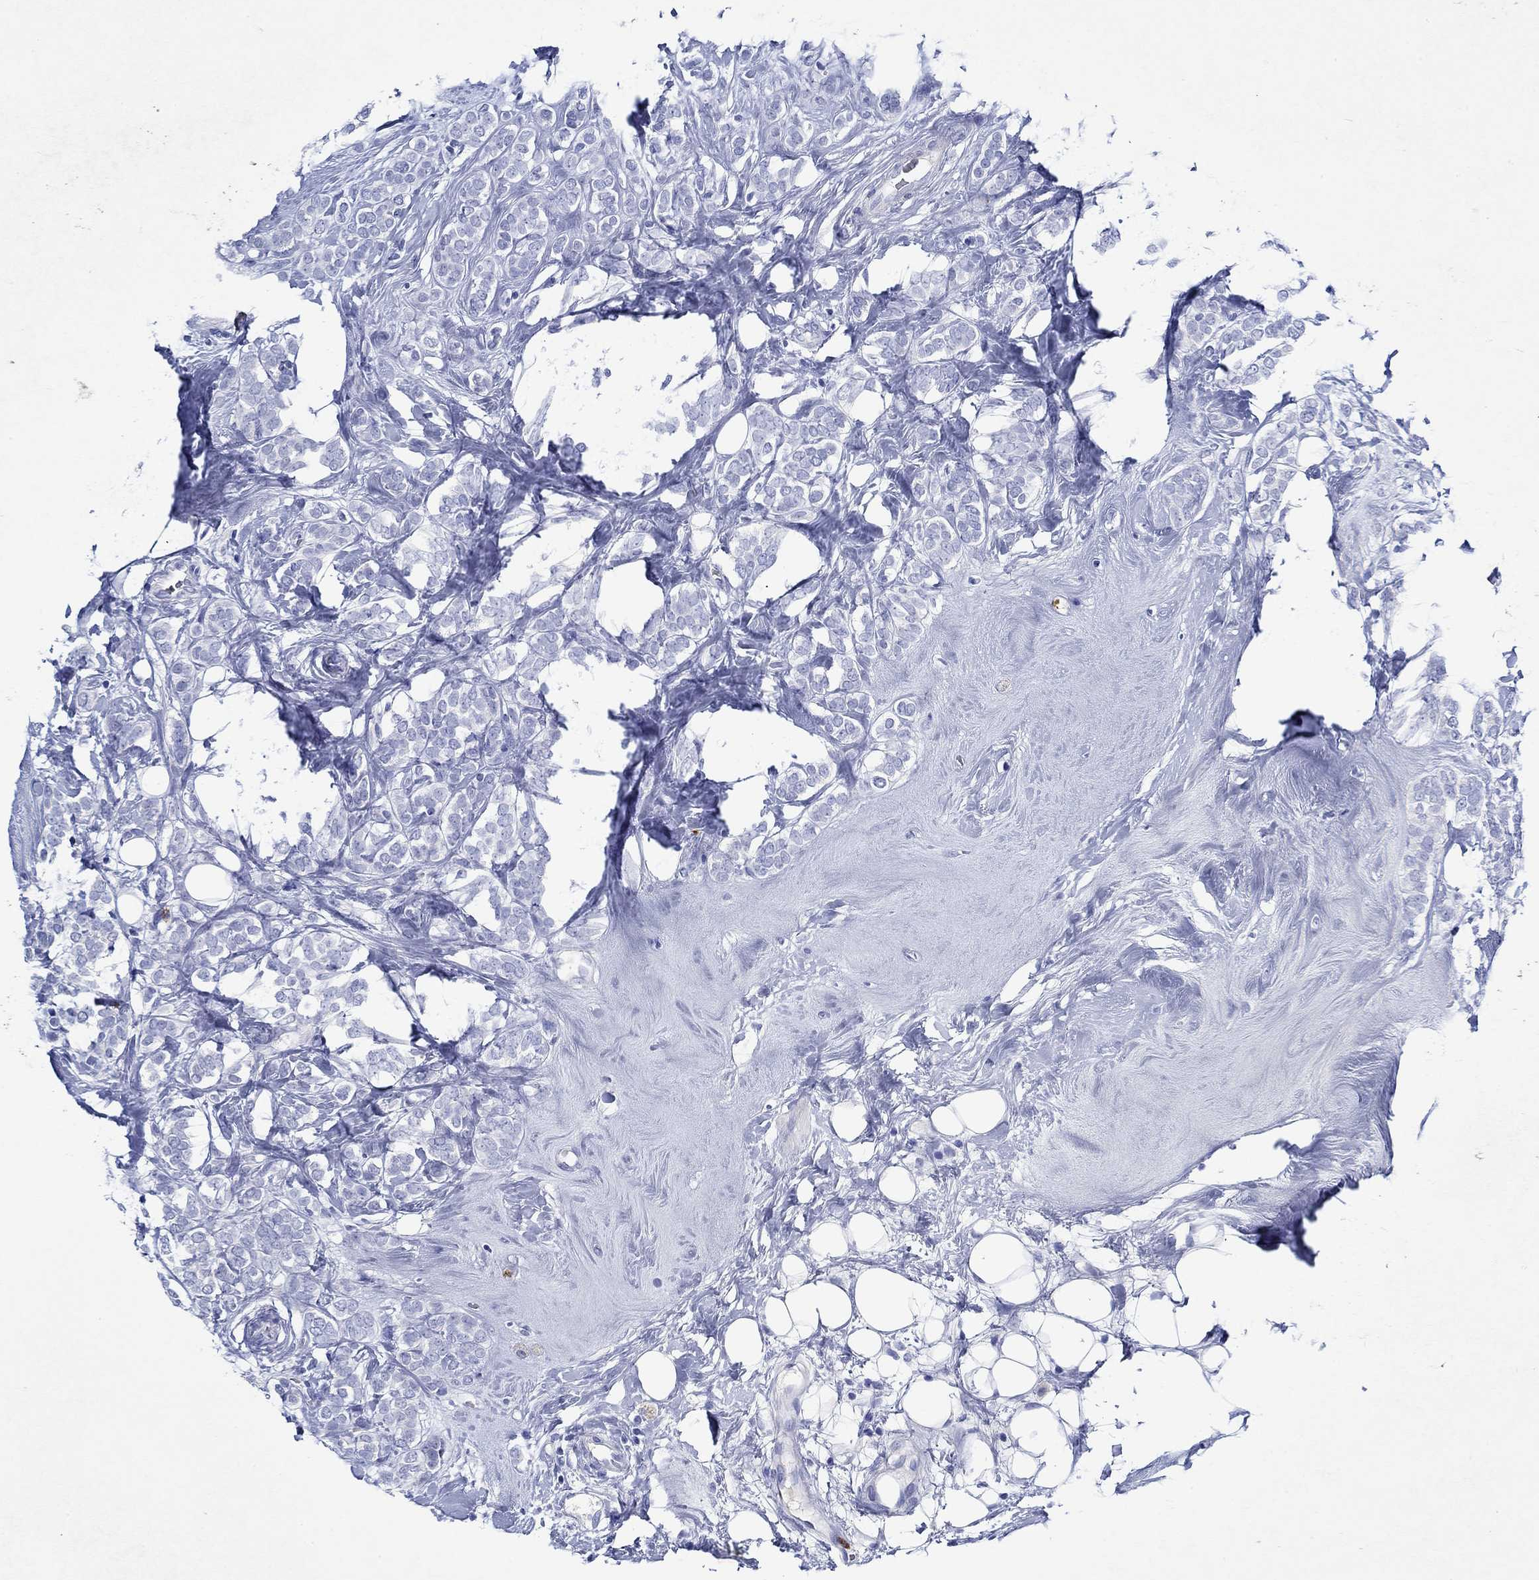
{"staining": {"intensity": "negative", "quantity": "none", "location": "none"}, "tissue": "breast cancer", "cell_type": "Tumor cells", "image_type": "cancer", "snomed": [{"axis": "morphology", "description": "Lobular carcinoma"}, {"axis": "topography", "description": "Breast"}], "caption": "The IHC micrograph has no significant positivity in tumor cells of breast cancer tissue. (DAB immunohistochemistry (IHC), high magnification).", "gene": "EPX", "patient": {"sex": "female", "age": 49}}